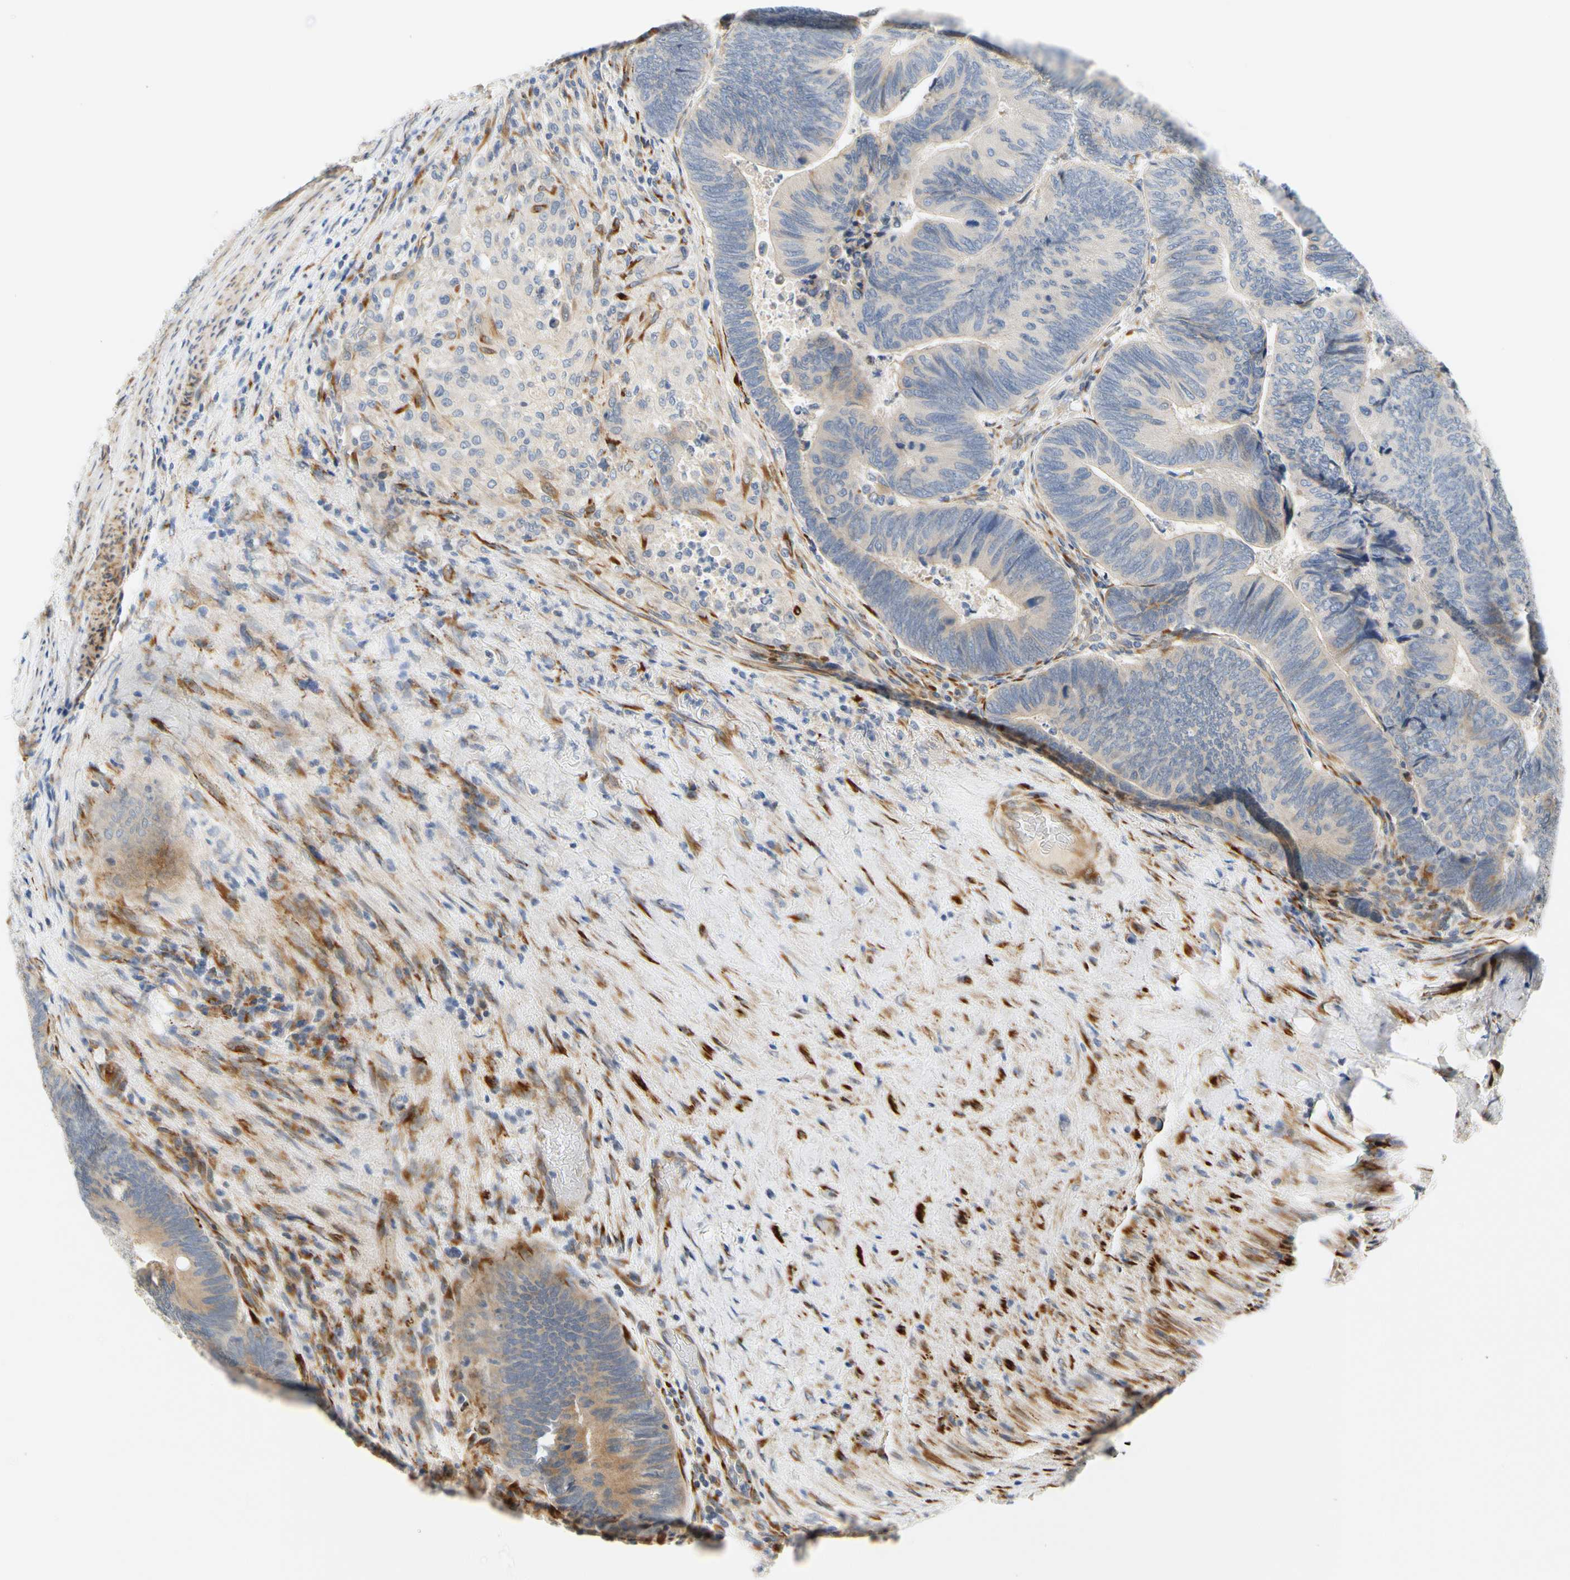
{"staining": {"intensity": "negative", "quantity": "none", "location": "none"}, "tissue": "colorectal cancer", "cell_type": "Tumor cells", "image_type": "cancer", "snomed": [{"axis": "morphology", "description": "Normal tissue, NOS"}, {"axis": "morphology", "description": "Adenocarcinoma, NOS"}, {"axis": "topography", "description": "Rectum"}, {"axis": "topography", "description": "Peripheral nerve tissue"}], "caption": "Immunohistochemistry (IHC) histopathology image of neoplastic tissue: human adenocarcinoma (colorectal) stained with DAB (3,3'-diaminobenzidine) shows no significant protein expression in tumor cells.", "gene": "ZNF236", "patient": {"sex": "male", "age": 92}}